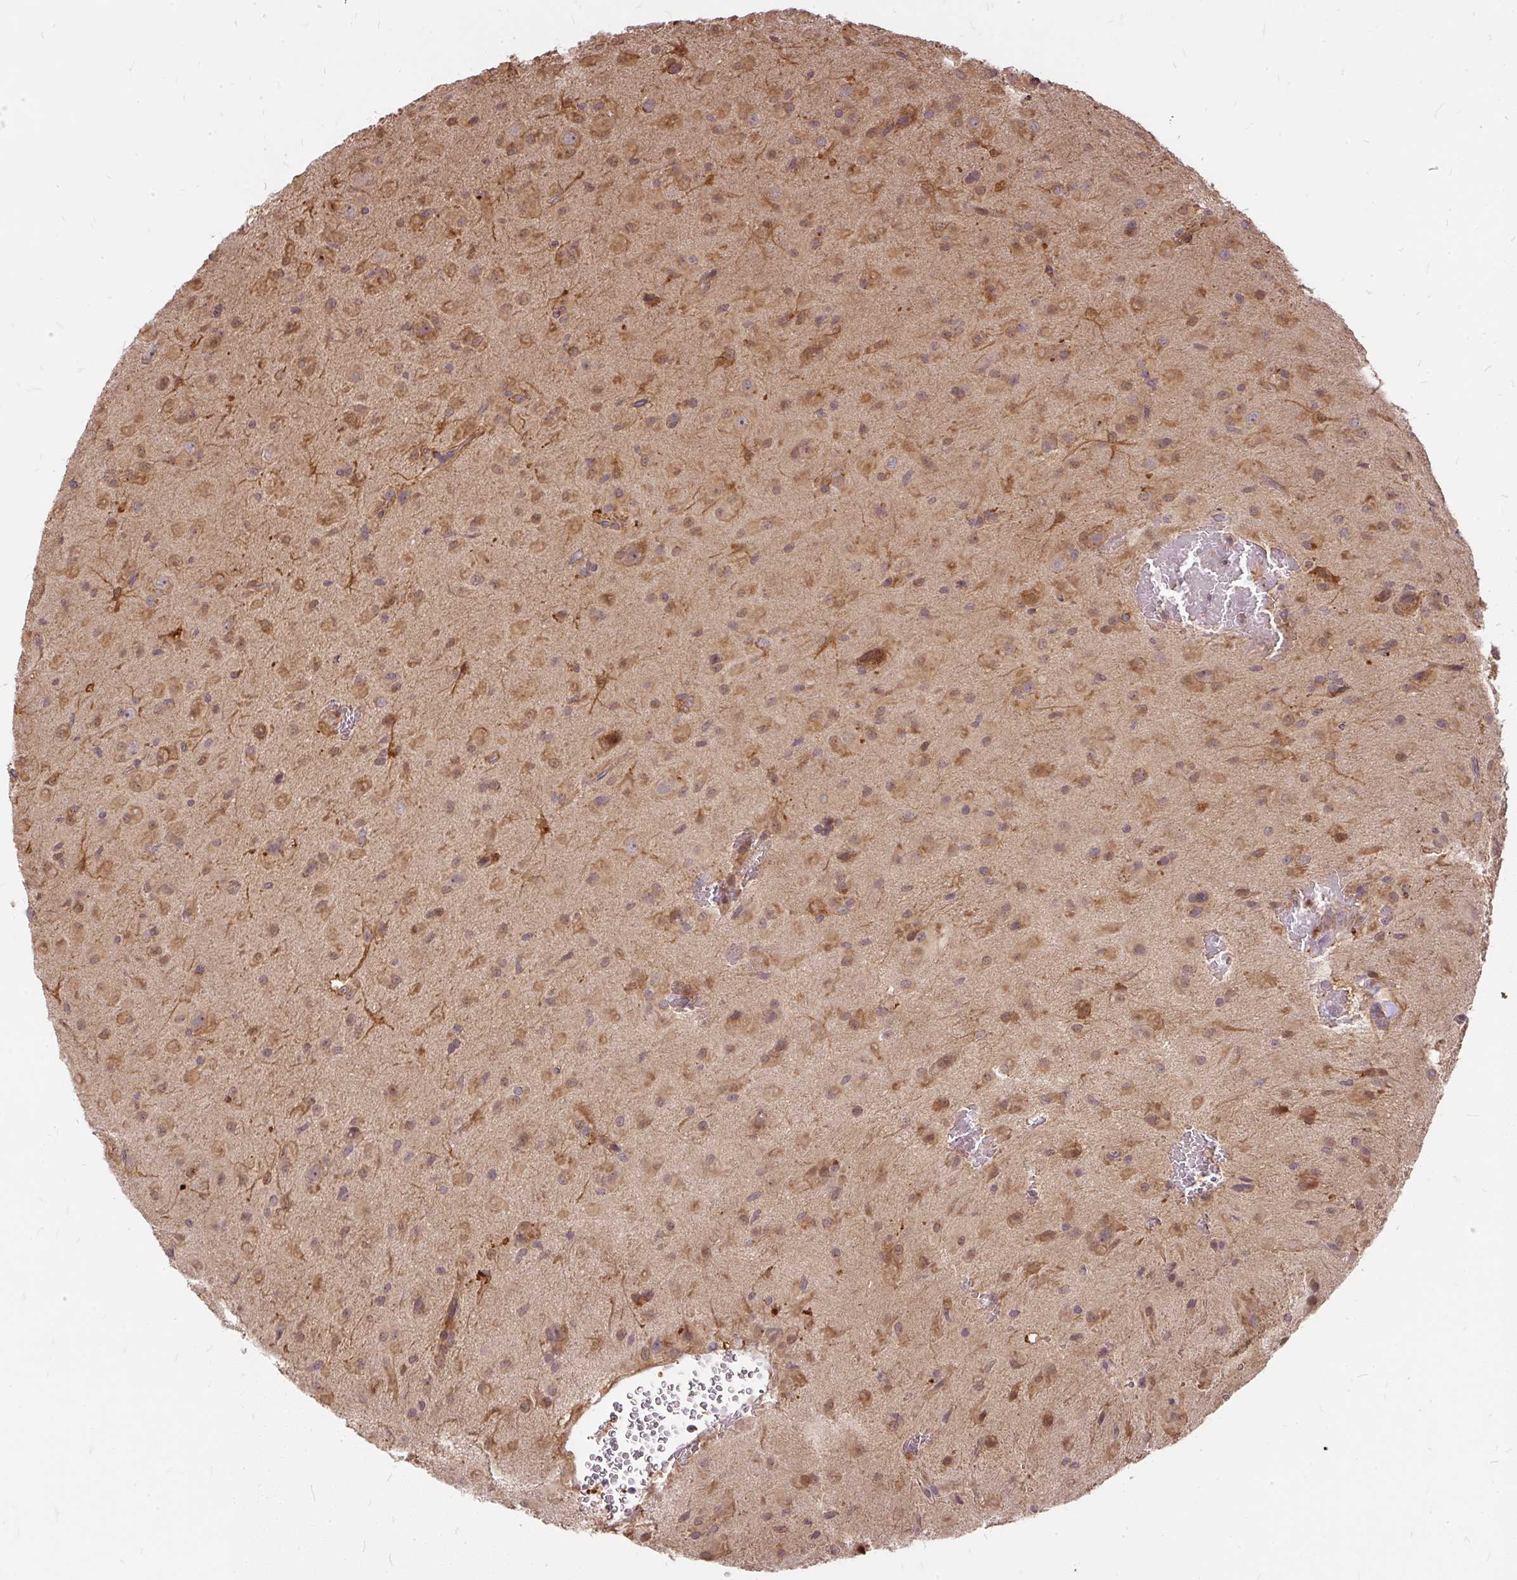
{"staining": {"intensity": "moderate", "quantity": ">75%", "location": "cytoplasmic/membranous"}, "tissue": "glioma", "cell_type": "Tumor cells", "image_type": "cancer", "snomed": [{"axis": "morphology", "description": "Glioma, malignant, Low grade"}, {"axis": "topography", "description": "Brain"}], "caption": "Human malignant glioma (low-grade) stained for a protein (brown) reveals moderate cytoplasmic/membranous positive staining in approximately >75% of tumor cells.", "gene": "AP5S1", "patient": {"sex": "male", "age": 58}}